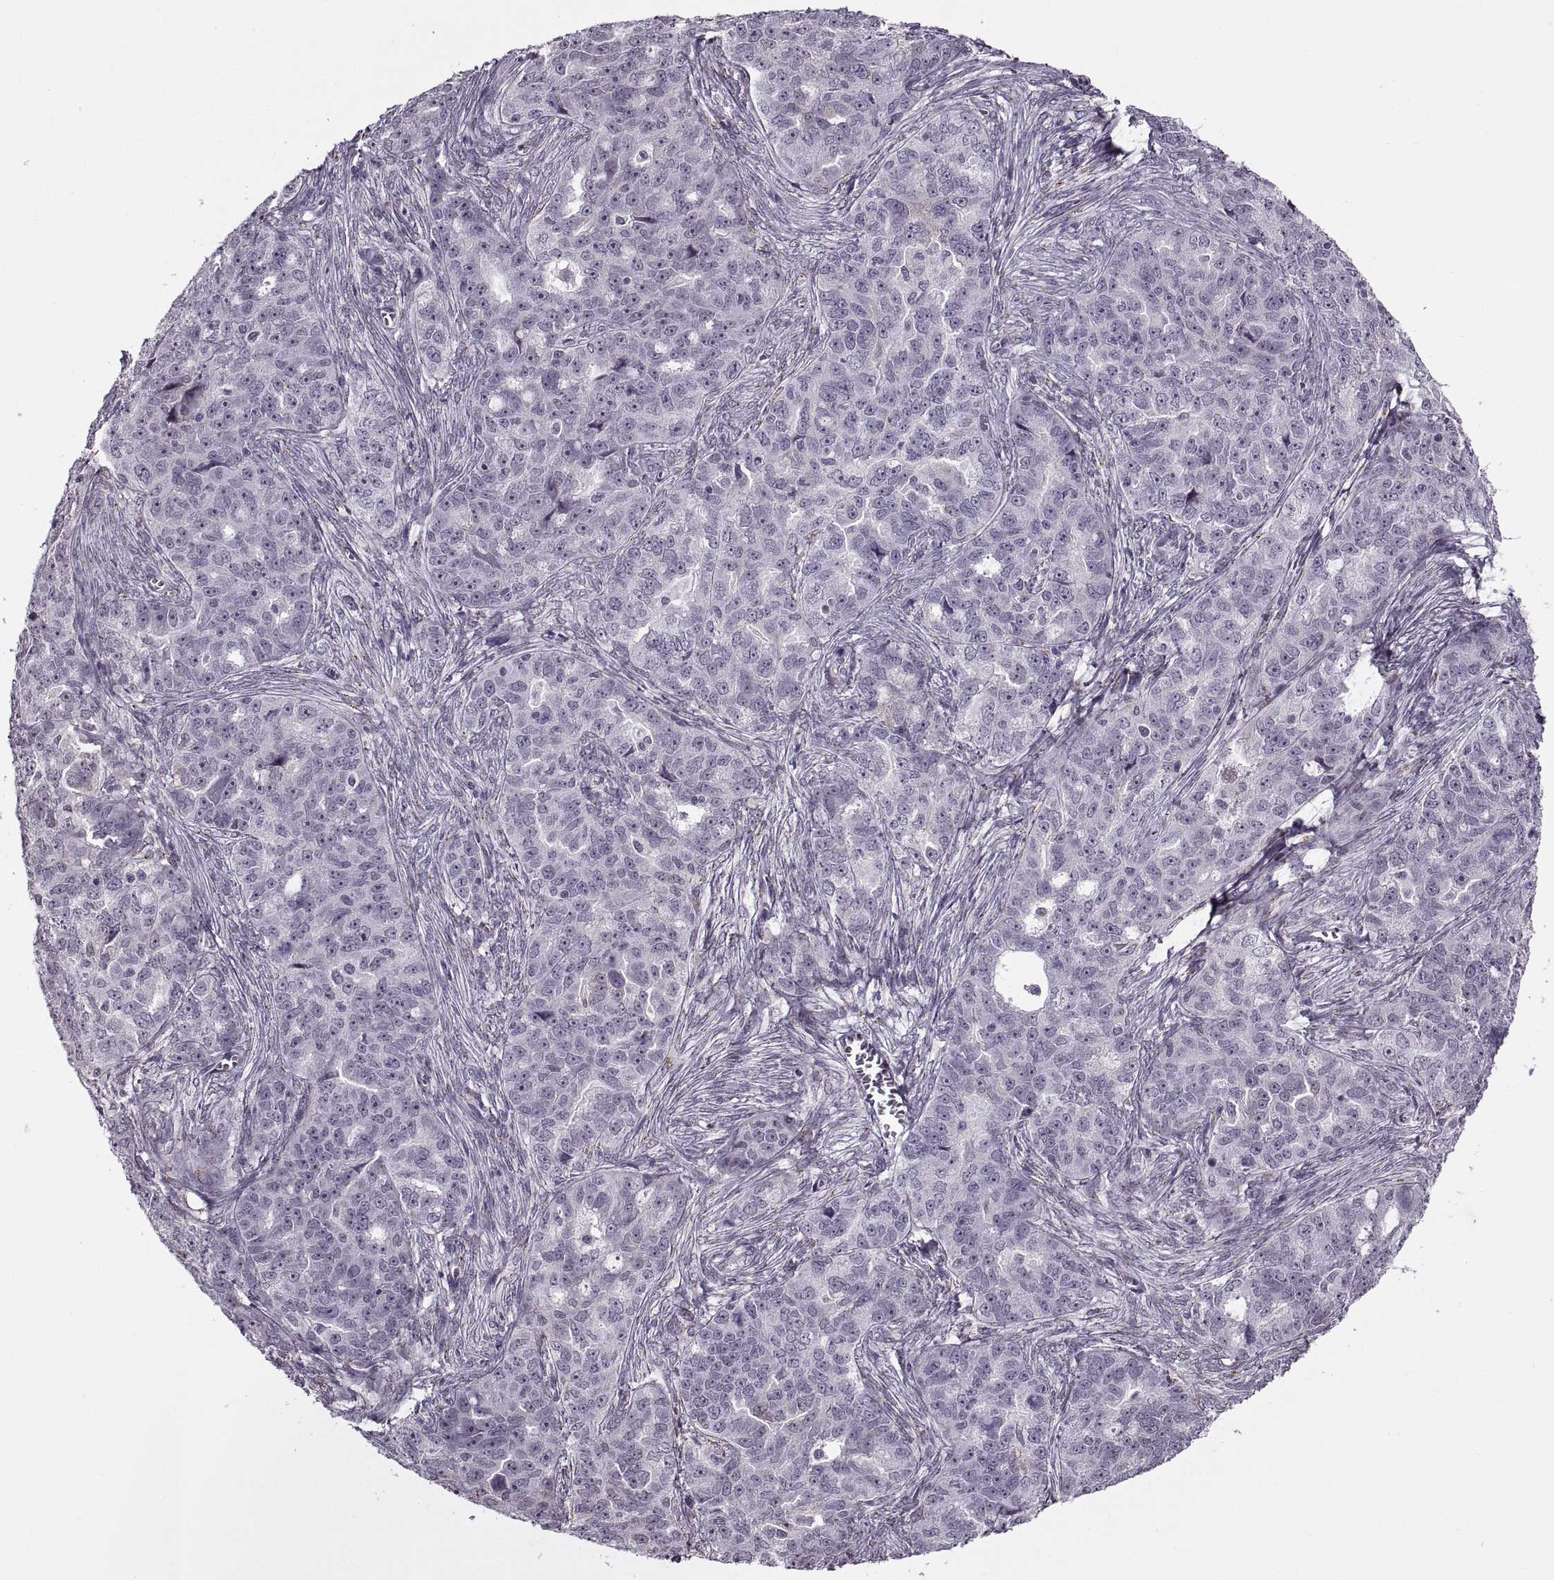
{"staining": {"intensity": "negative", "quantity": "none", "location": "none"}, "tissue": "ovarian cancer", "cell_type": "Tumor cells", "image_type": "cancer", "snomed": [{"axis": "morphology", "description": "Cystadenocarcinoma, serous, NOS"}, {"axis": "topography", "description": "Ovary"}], "caption": "Ovarian cancer was stained to show a protein in brown. There is no significant staining in tumor cells.", "gene": "PRSS37", "patient": {"sex": "female", "age": 51}}